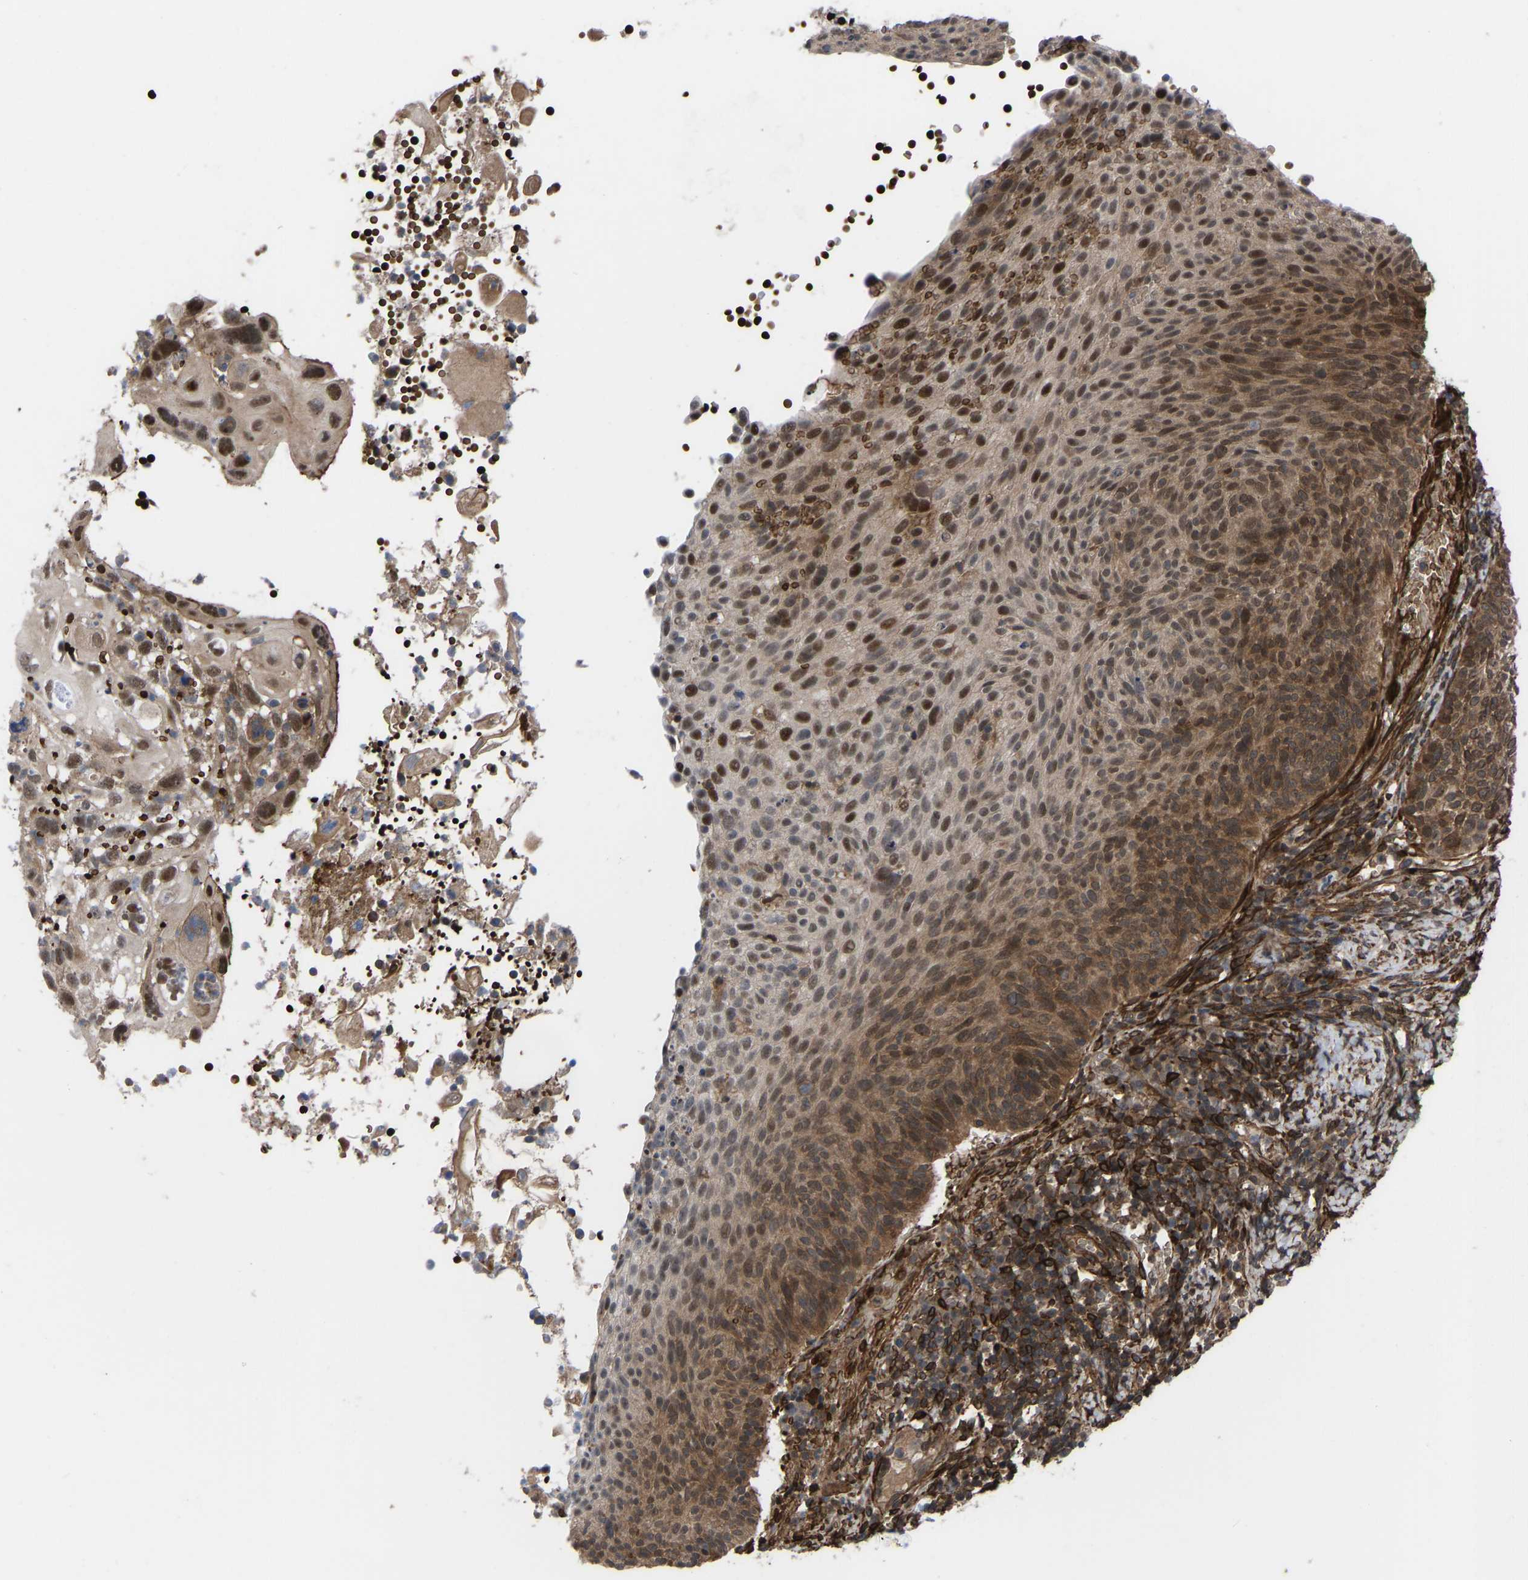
{"staining": {"intensity": "moderate", "quantity": ">75%", "location": "cytoplasmic/membranous,nuclear"}, "tissue": "cervical cancer", "cell_type": "Tumor cells", "image_type": "cancer", "snomed": [{"axis": "morphology", "description": "Squamous cell carcinoma, NOS"}, {"axis": "topography", "description": "Cervix"}], "caption": "IHC (DAB (3,3'-diaminobenzidine)) staining of squamous cell carcinoma (cervical) displays moderate cytoplasmic/membranous and nuclear protein staining in approximately >75% of tumor cells. IHC stains the protein of interest in brown and the nuclei are stained blue.", "gene": "CYP7B1", "patient": {"sex": "female", "age": 70}}